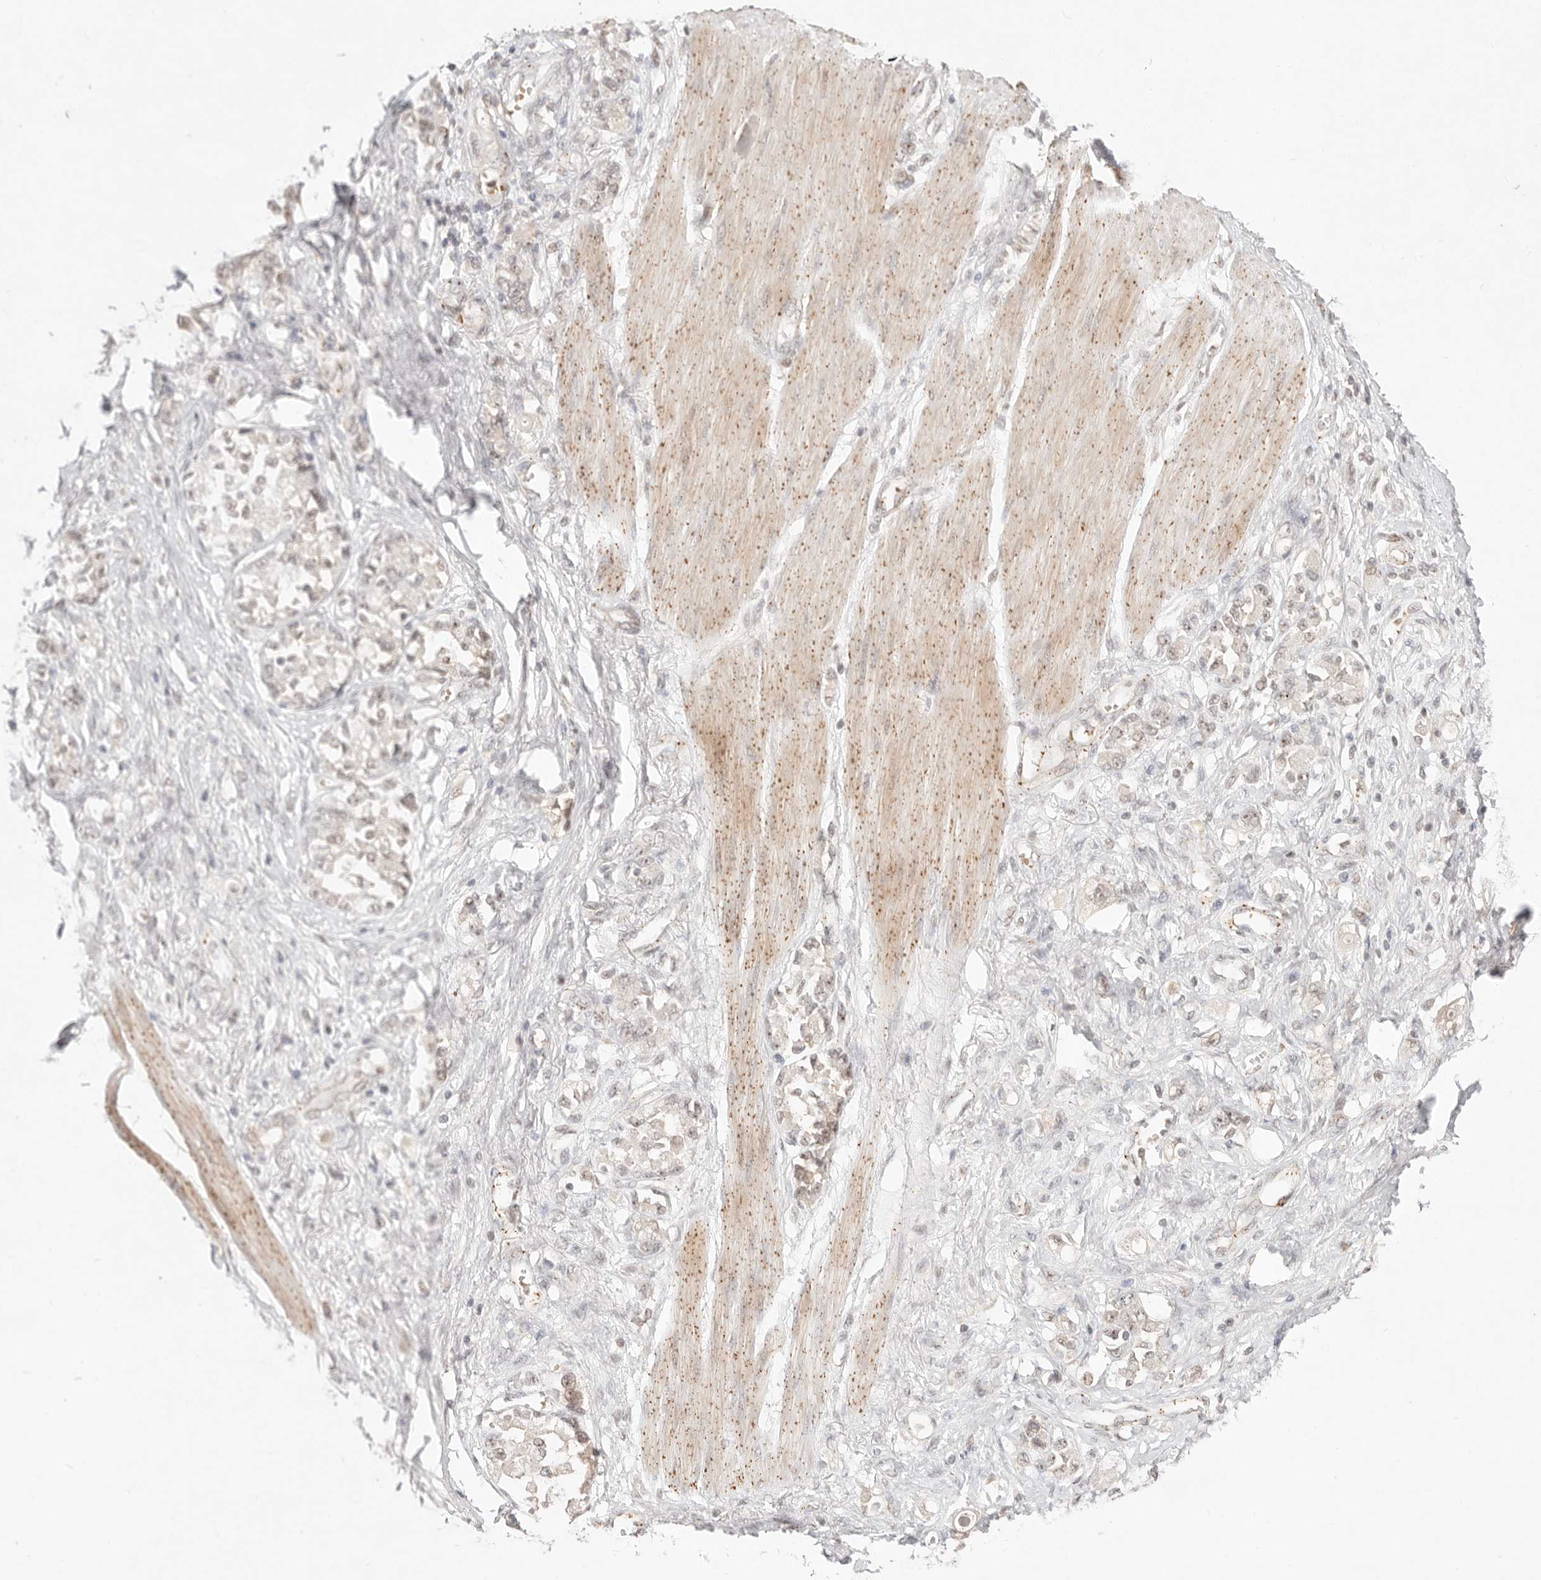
{"staining": {"intensity": "weak", "quantity": ">75%", "location": "nuclear"}, "tissue": "stomach cancer", "cell_type": "Tumor cells", "image_type": "cancer", "snomed": [{"axis": "morphology", "description": "Adenocarcinoma, NOS"}, {"axis": "topography", "description": "Stomach"}], "caption": "Immunohistochemical staining of adenocarcinoma (stomach) shows low levels of weak nuclear protein positivity in about >75% of tumor cells.", "gene": "MEP1A", "patient": {"sex": "female", "age": 76}}